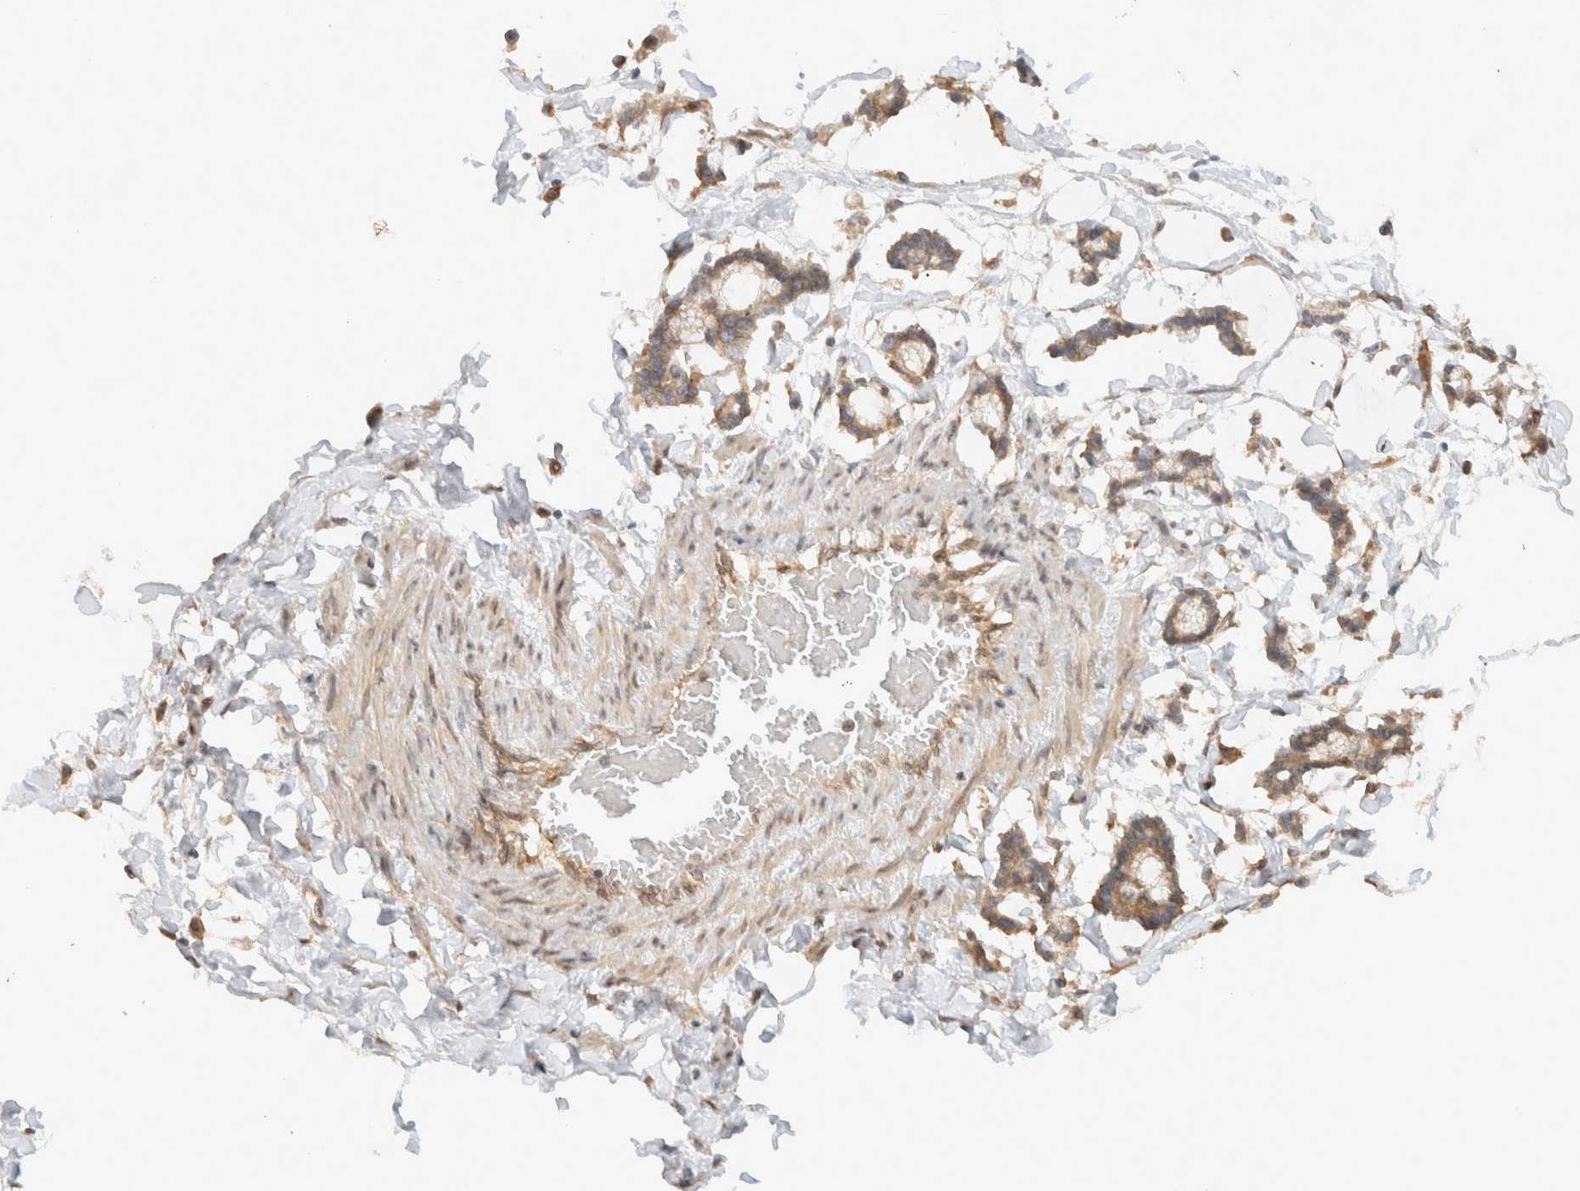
{"staining": {"intensity": "weak", "quantity": ">75%", "location": "cytoplasmic/membranous"}, "tissue": "adipose tissue", "cell_type": "Adipocytes", "image_type": "normal", "snomed": [{"axis": "morphology", "description": "Normal tissue, NOS"}, {"axis": "morphology", "description": "Adenocarcinoma, NOS"}, {"axis": "topography", "description": "Colon"}, {"axis": "topography", "description": "Peripheral nerve tissue"}], "caption": "Adipose tissue stained for a protein exhibits weak cytoplasmic/membranous positivity in adipocytes.", "gene": "ARFGEF2", "patient": {"sex": "male", "age": 14}}